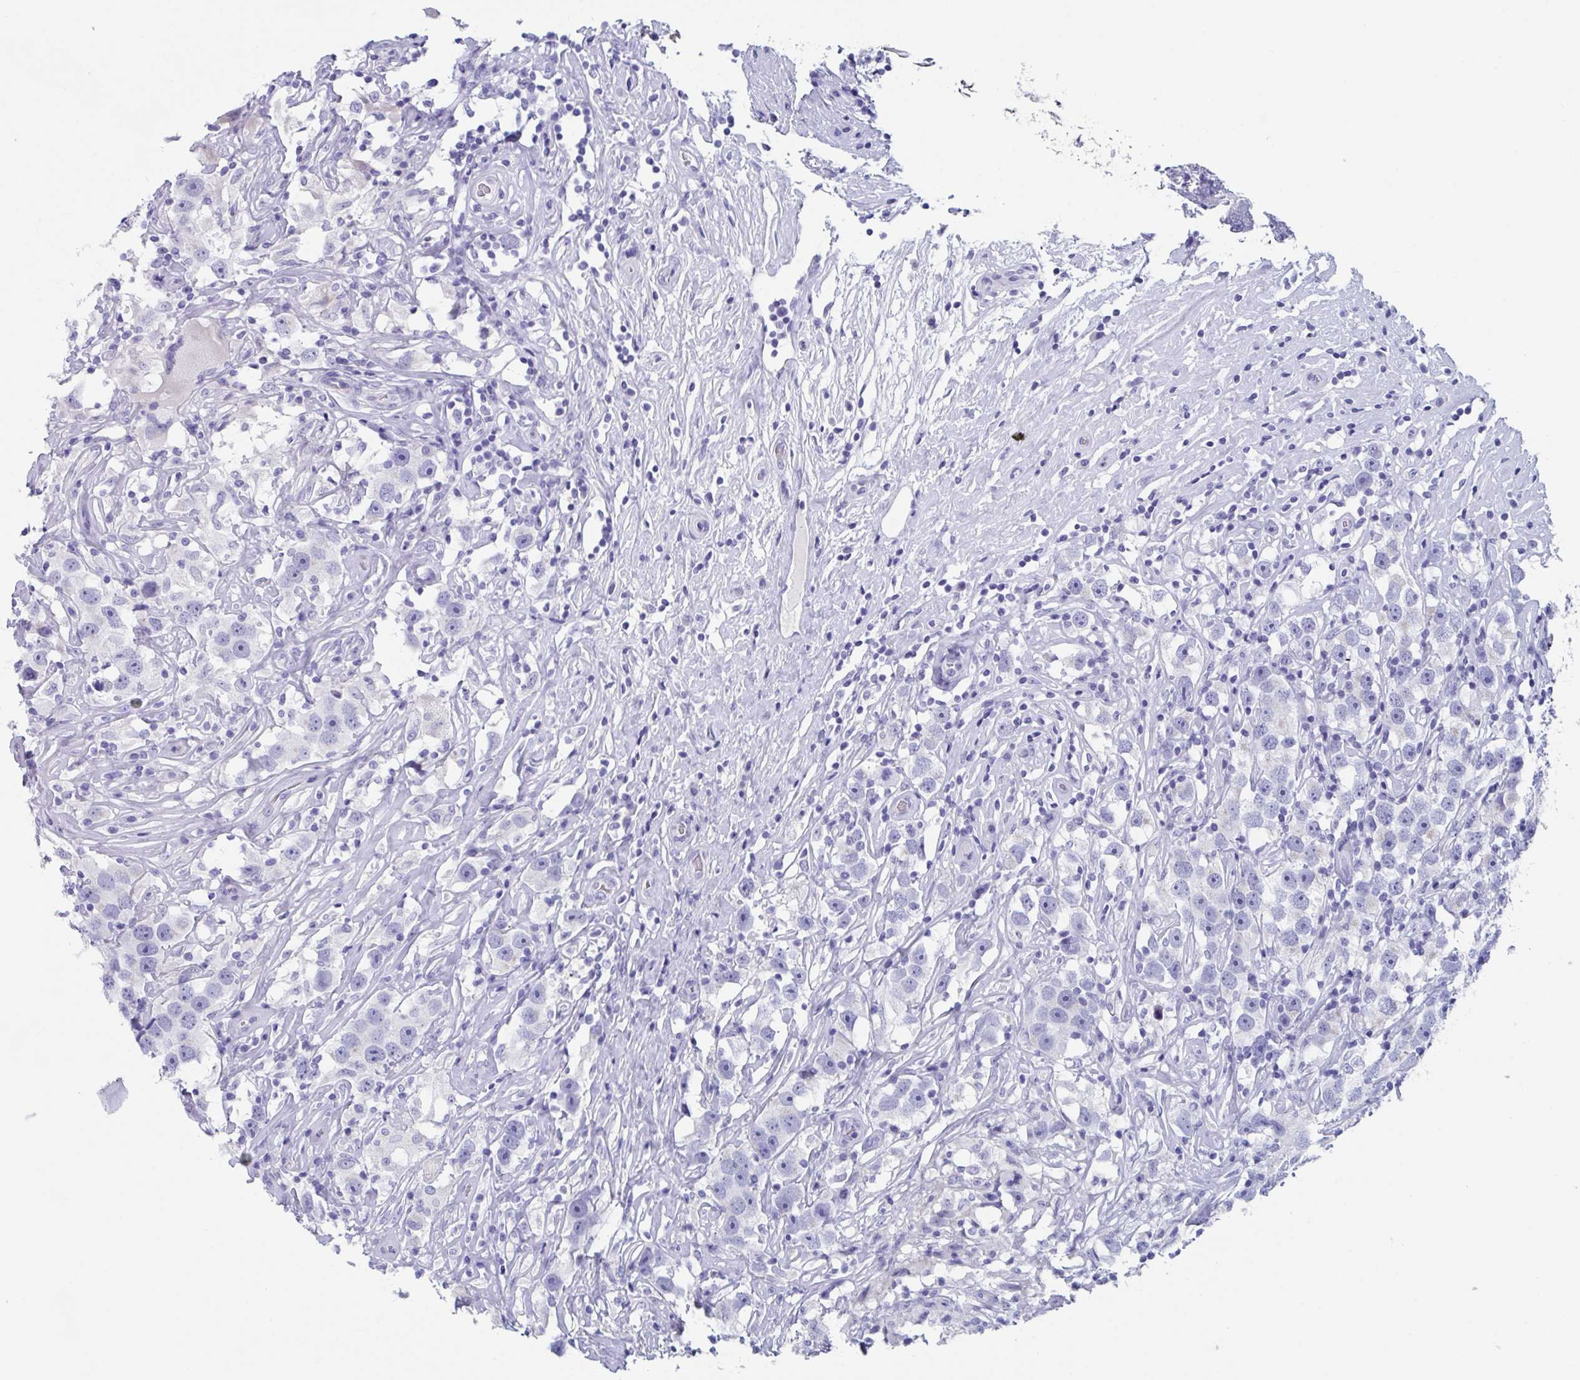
{"staining": {"intensity": "negative", "quantity": "none", "location": "none"}, "tissue": "testis cancer", "cell_type": "Tumor cells", "image_type": "cancer", "snomed": [{"axis": "morphology", "description": "Seminoma, NOS"}, {"axis": "topography", "description": "Testis"}], "caption": "Immunohistochemistry image of neoplastic tissue: human seminoma (testis) stained with DAB shows no significant protein staining in tumor cells.", "gene": "ZPBP", "patient": {"sex": "male", "age": 49}}